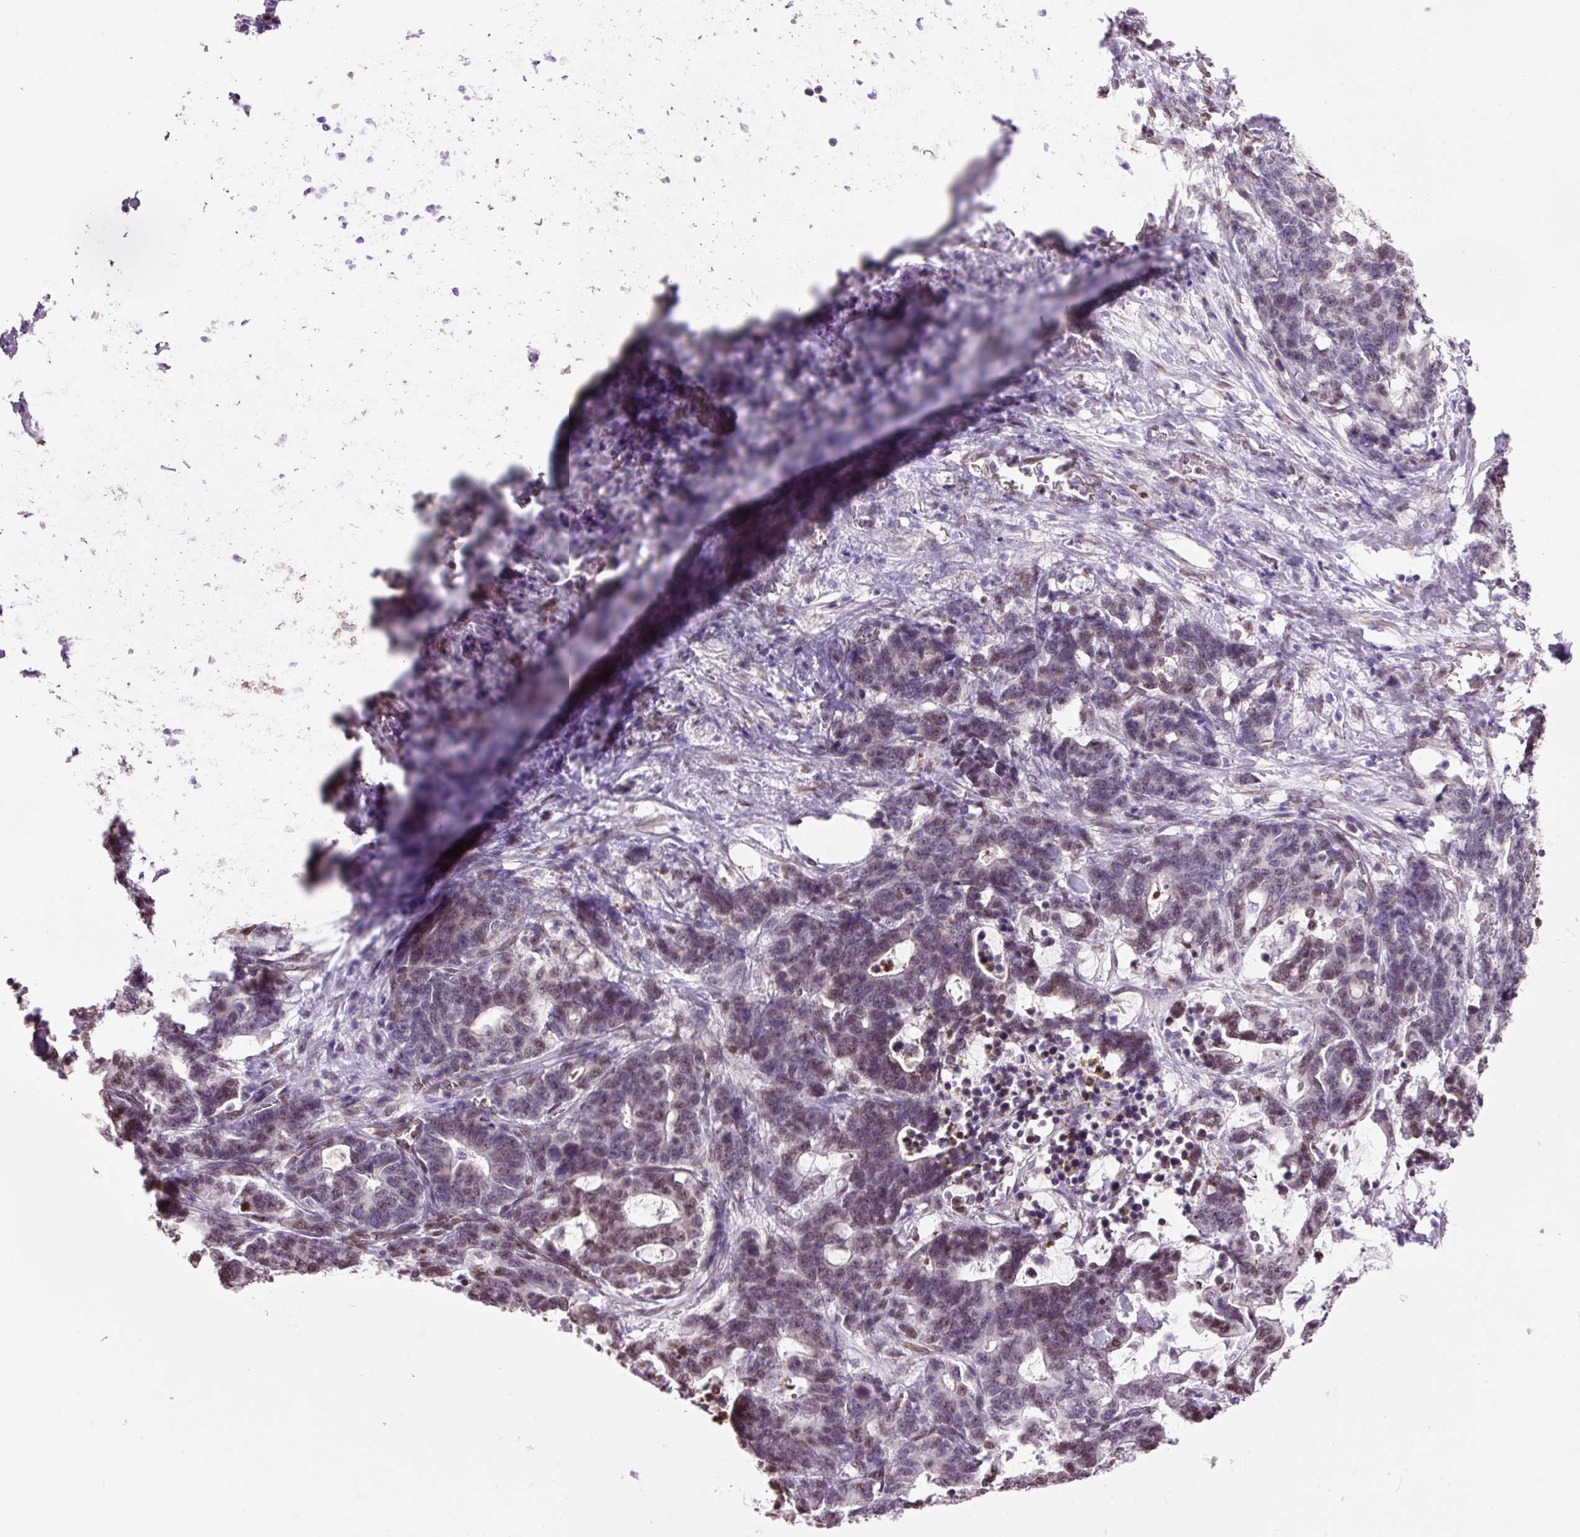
{"staining": {"intensity": "weak", "quantity": "25%-75%", "location": "nuclear"}, "tissue": "stomach cancer", "cell_type": "Tumor cells", "image_type": "cancer", "snomed": [{"axis": "morphology", "description": "Normal tissue, NOS"}, {"axis": "morphology", "description": "Adenocarcinoma, NOS"}, {"axis": "topography", "description": "Stomach"}], "caption": "This micrograph displays immunohistochemistry (IHC) staining of human adenocarcinoma (stomach), with low weak nuclear expression in approximately 25%-75% of tumor cells.", "gene": "ZNF224", "patient": {"sex": "female", "age": 64}}